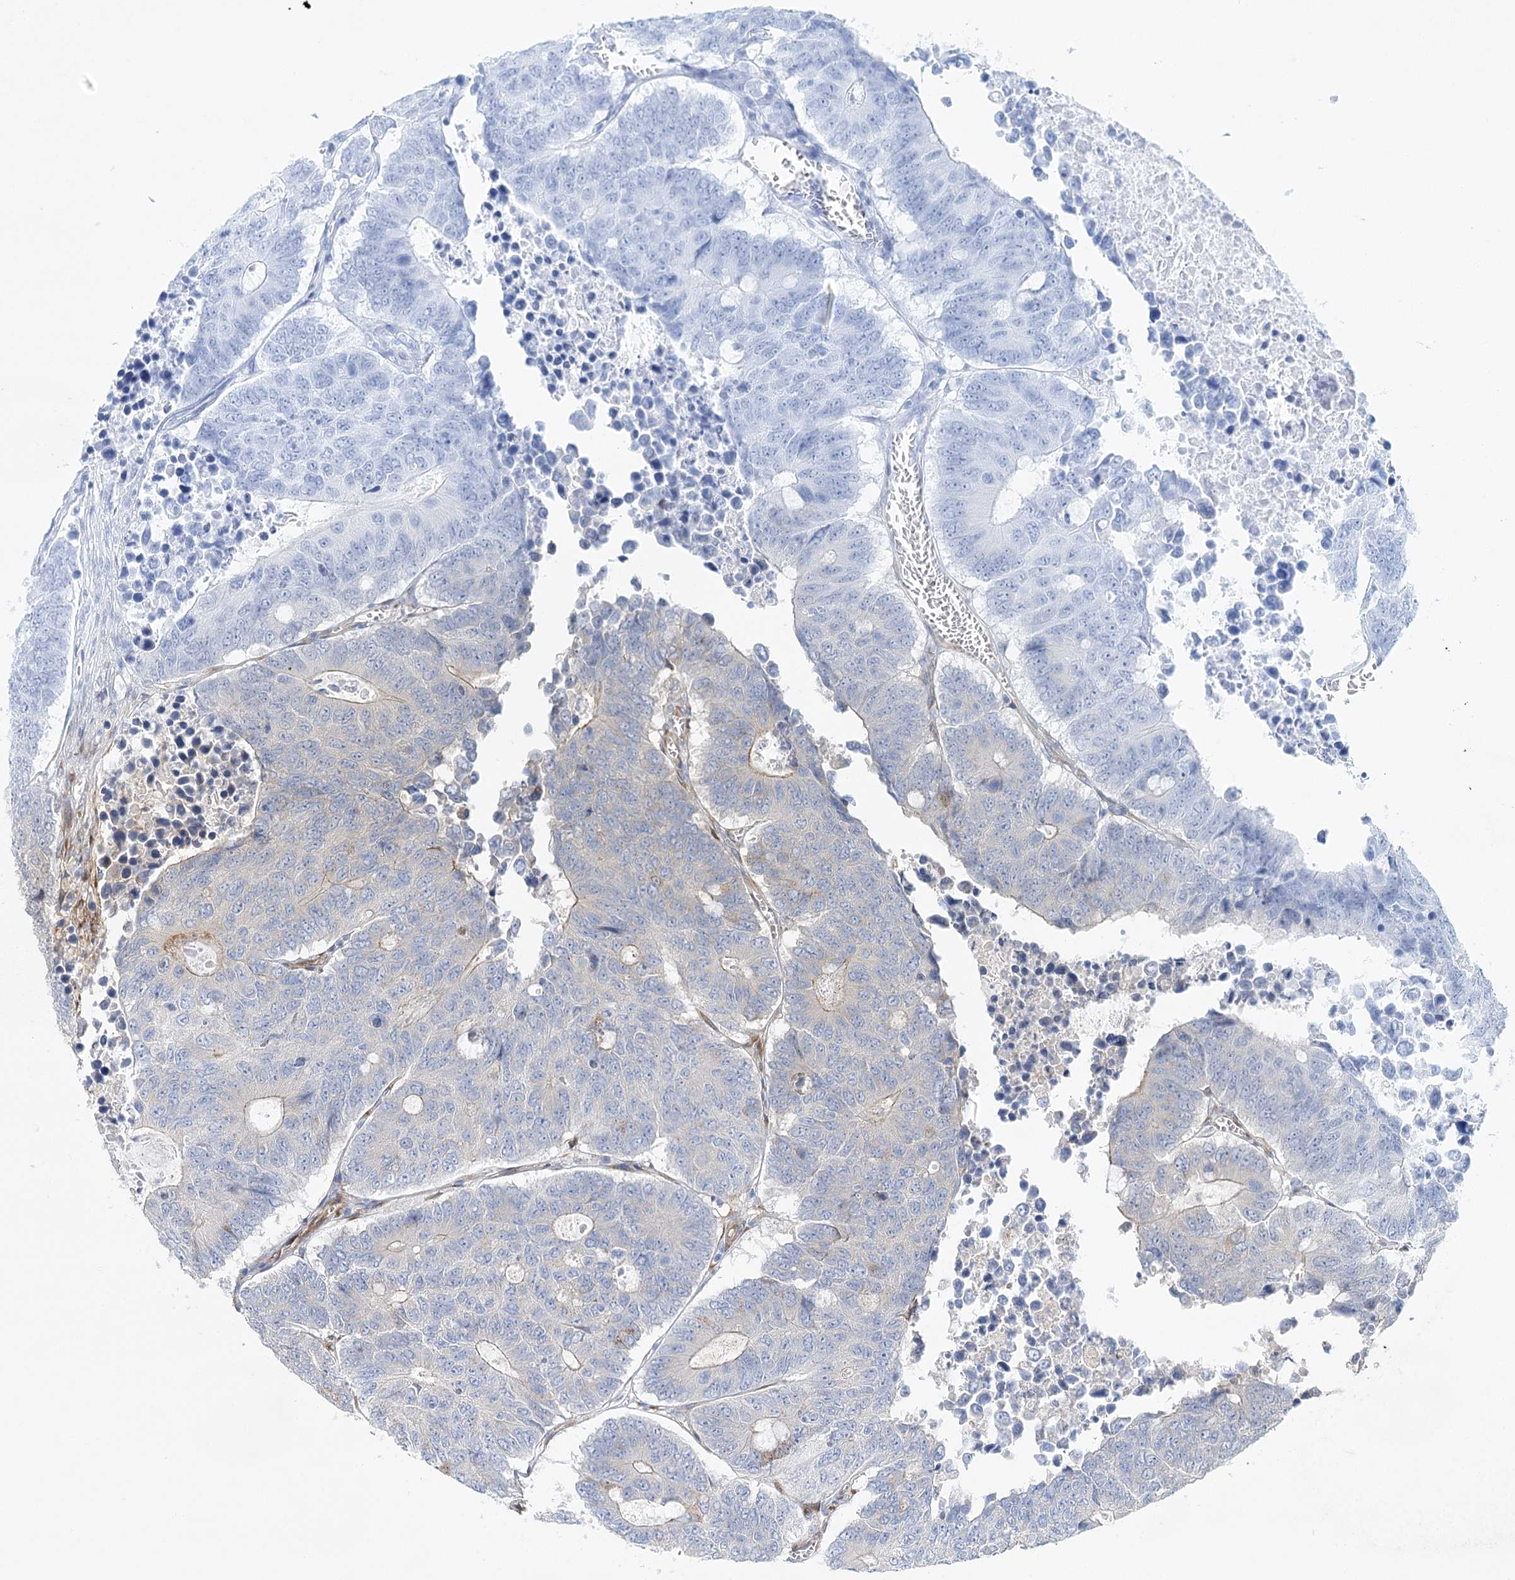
{"staining": {"intensity": "weak", "quantity": "<25%", "location": "cytoplasmic/membranous"}, "tissue": "colorectal cancer", "cell_type": "Tumor cells", "image_type": "cancer", "snomed": [{"axis": "morphology", "description": "Adenocarcinoma, NOS"}, {"axis": "topography", "description": "Colon"}], "caption": "Protein analysis of colorectal adenocarcinoma reveals no significant staining in tumor cells.", "gene": "ABRAXAS2", "patient": {"sex": "male", "age": 87}}